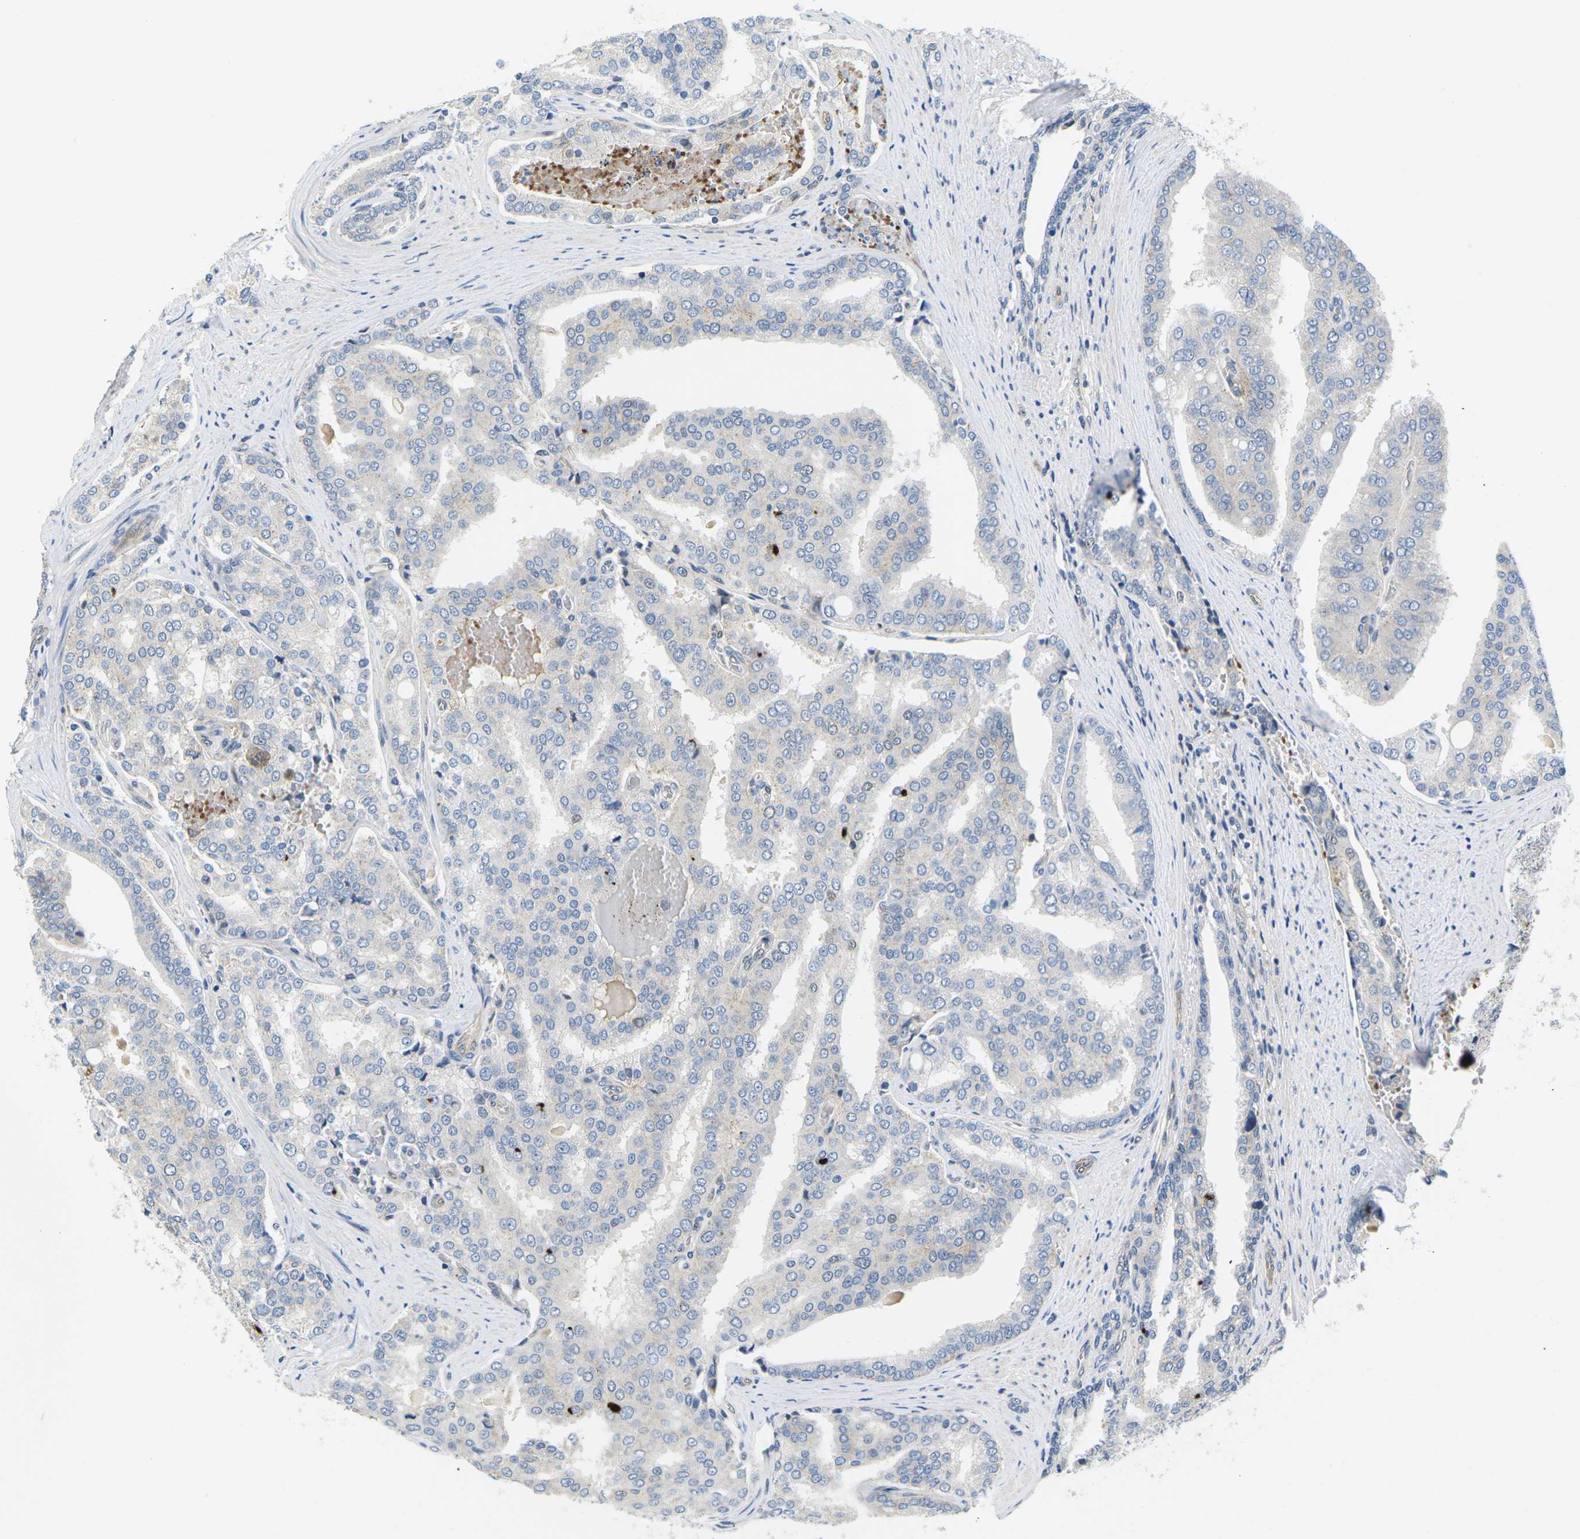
{"staining": {"intensity": "negative", "quantity": "none", "location": "none"}, "tissue": "prostate cancer", "cell_type": "Tumor cells", "image_type": "cancer", "snomed": [{"axis": "morphology", "description": "Adenocarcinoma, High grade"}, {"axis": "topography", "description": "Prostate"}], "caption": "The histopathology image demonstrates no staining of tumor cells in prostate high-grade adenocarcinoma. (IHC, brightfield microscopy, high magnification).", "gene": "ERBB4", "patient": {"sex": "male", "age": 50}}